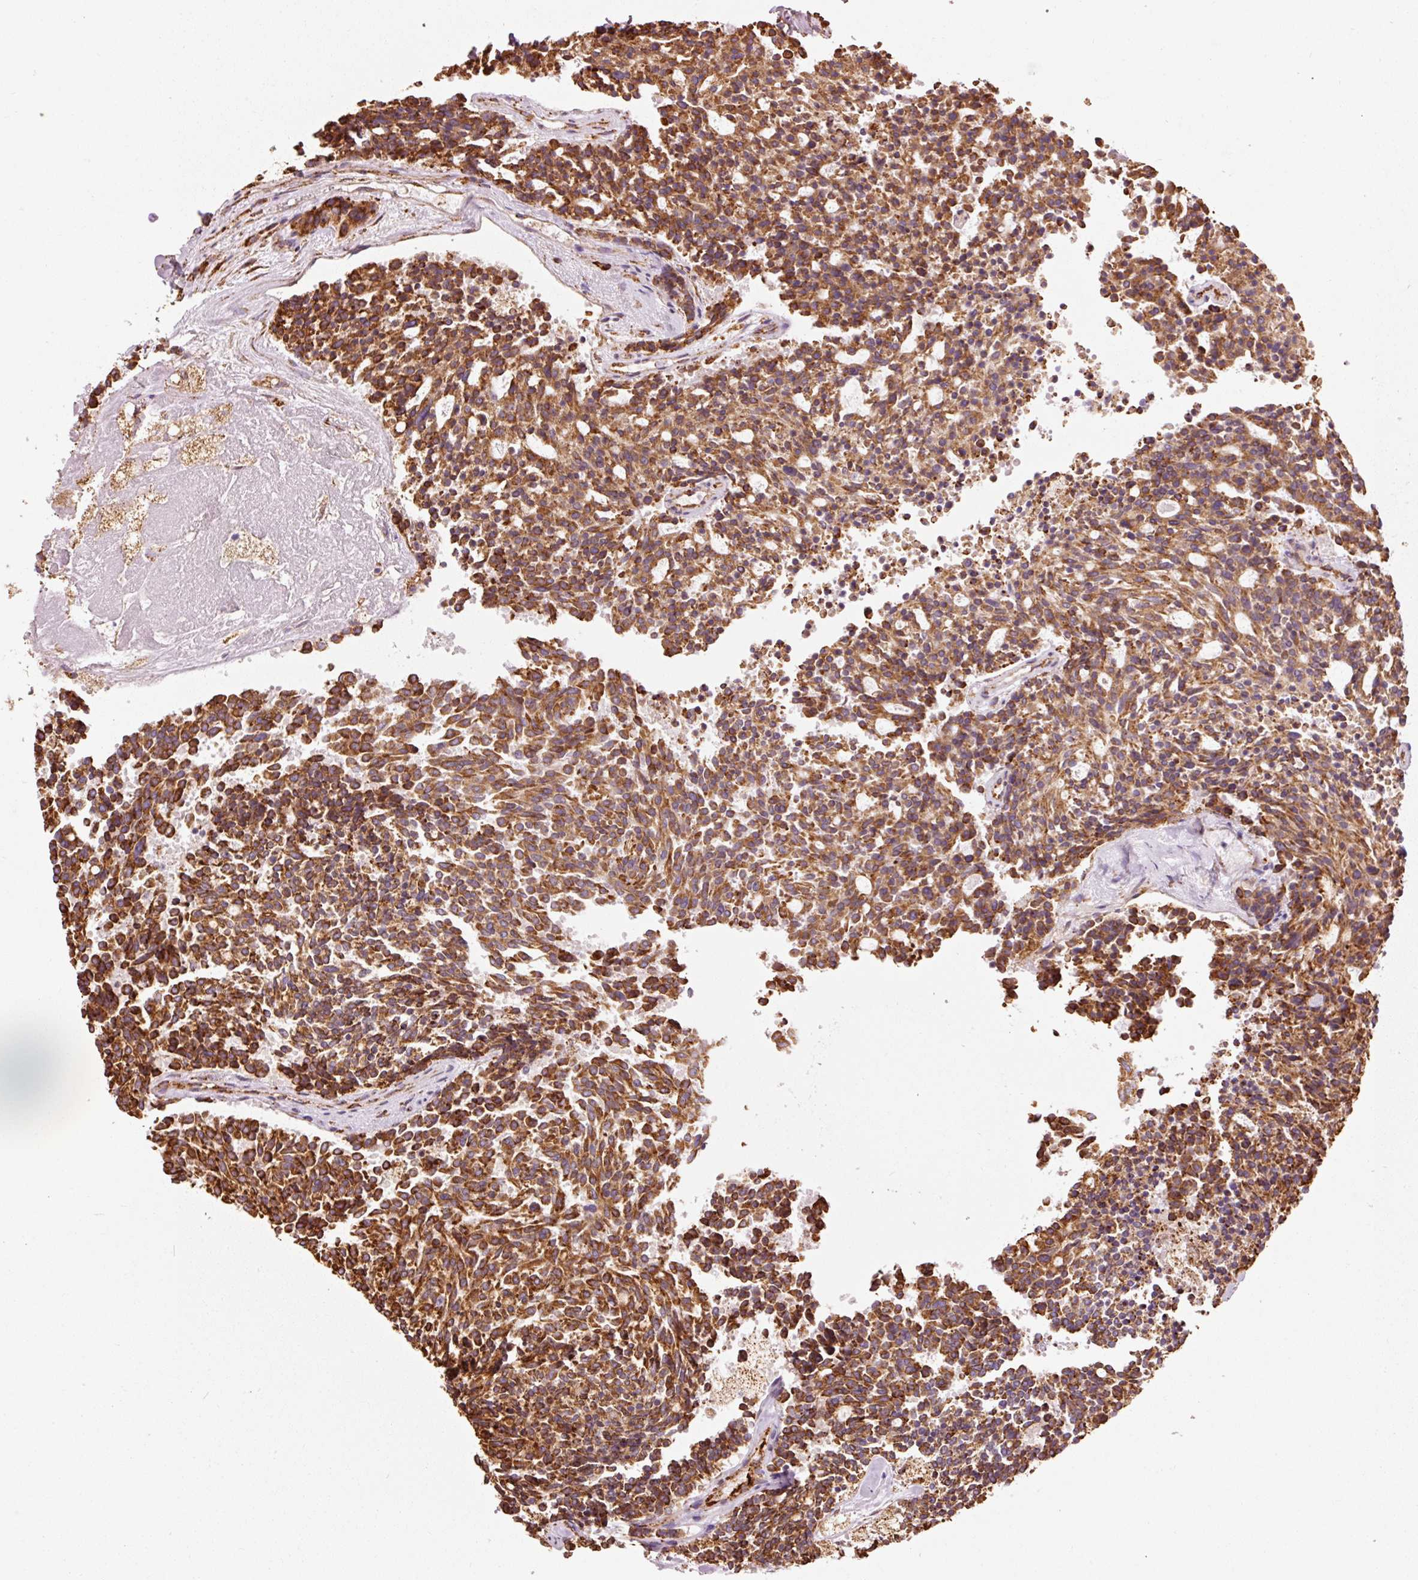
{"staining": {"intensity": "strong", "quantity": ">75%", "location": "cytoplasmic/membranous"}, "tissue": "carcinoid", "cell_type": "Tumor cells", "image_type": "cancer", "snomed": [{"axis": "morphology", "description": "Carcinoid, malignant, NOS"}, {"axis": "topography", "description": "Pancreas"}], "caption": "A histopathology image of human malignant carcinoid stained for a protein shows strong cytoplasmic/membranous brown staining in tumor cells.", "gene": "KLC1", "patient": {"sex": "female", "age": 54}}